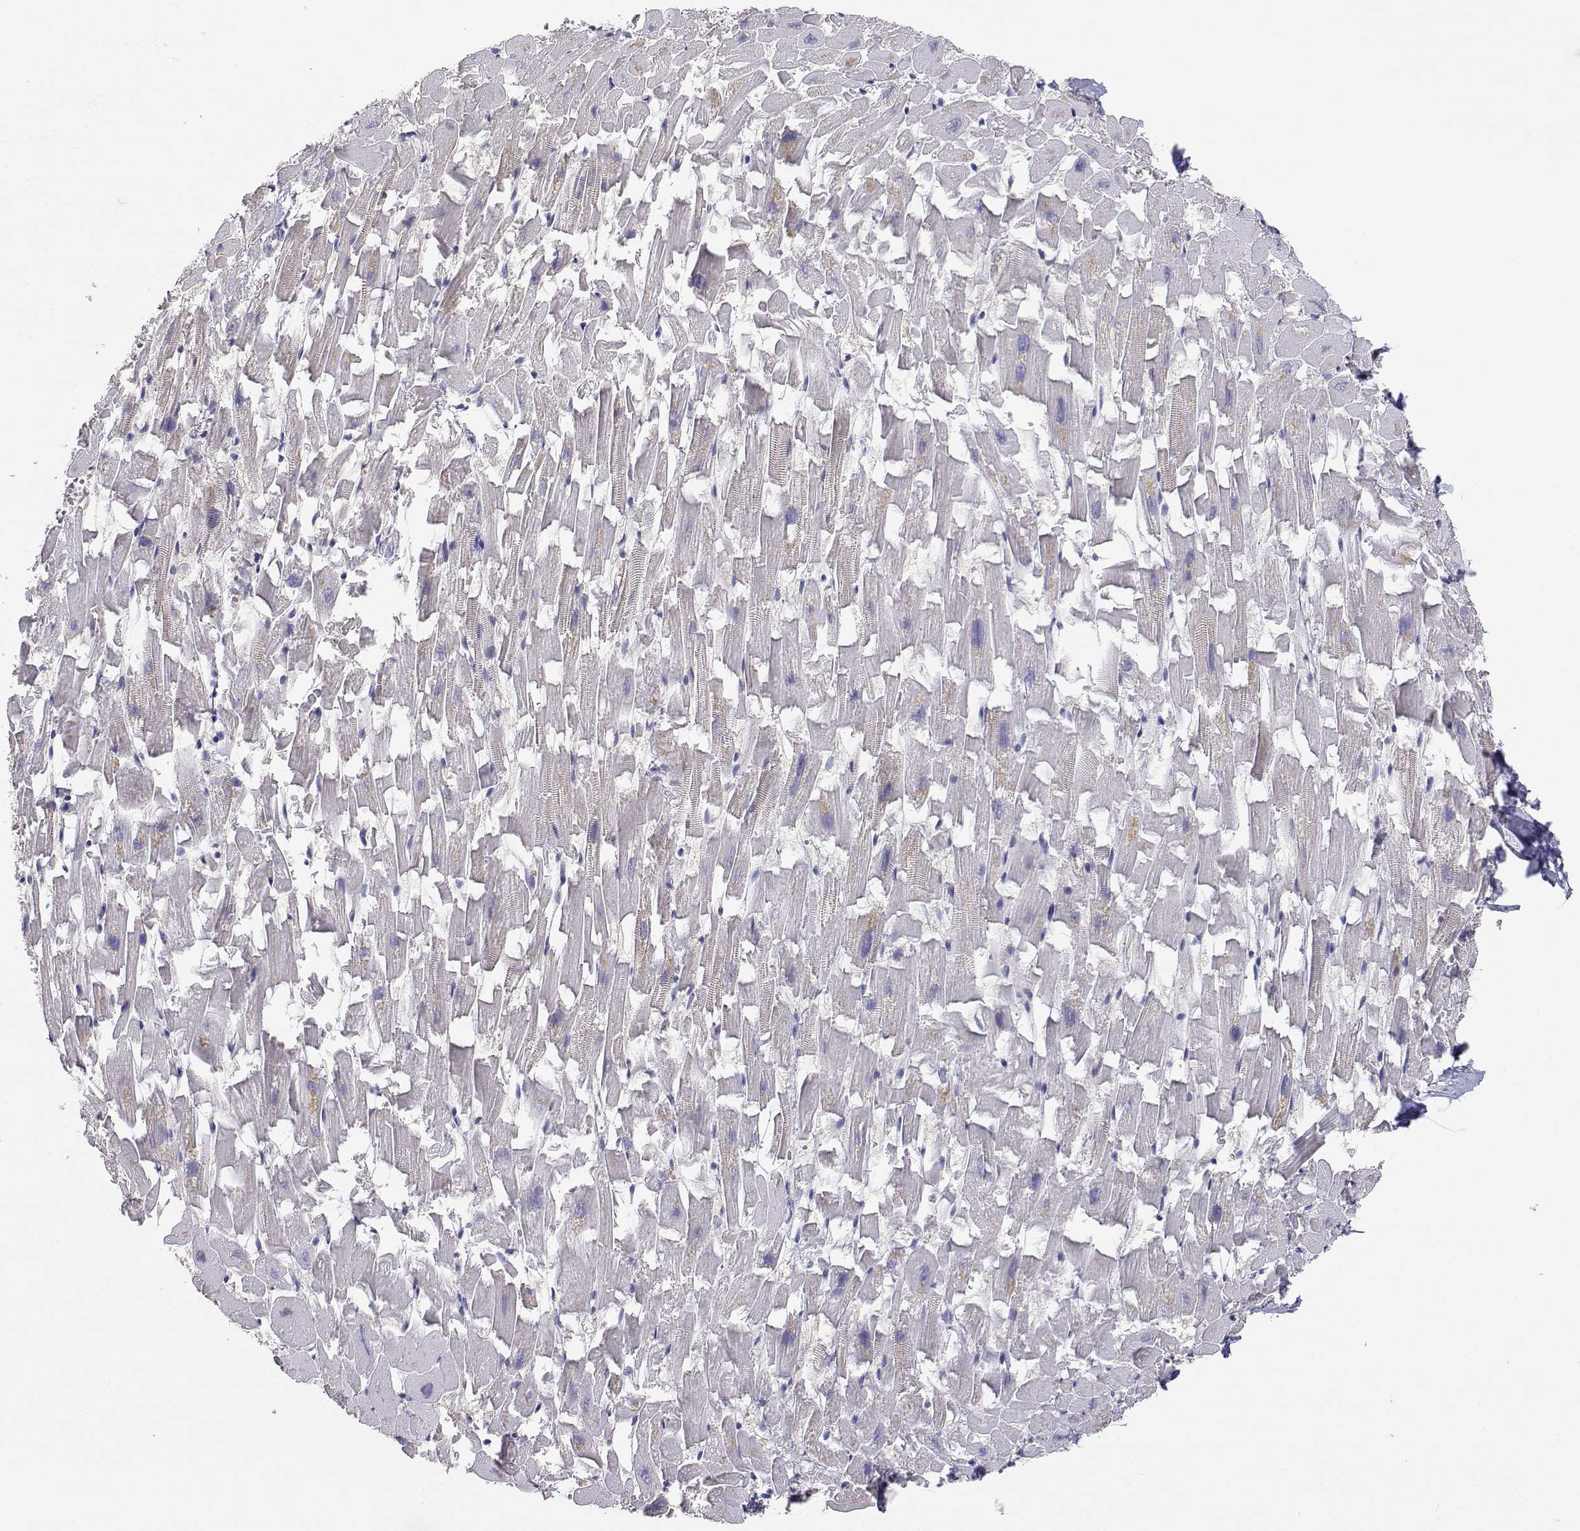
{"staining": {"intensity": "negative", "quantity": "none", "location": "none"}, "tissue": "heart muscle", "cell_type": "Cardiomyocytes", "image_type": "normal", "snomed": [{"axis": "morphology", "description": "Normal tissue, NOS"}, {"axis": "topography", "description": "Heart"}], "caption": "This is an immunohistochemistry (IHC) image of unremarkable heart muscle. There is no positivity in cardiomyocytes.", "gene": "ADA", "patient": {"sex": "female", "age": 64}}